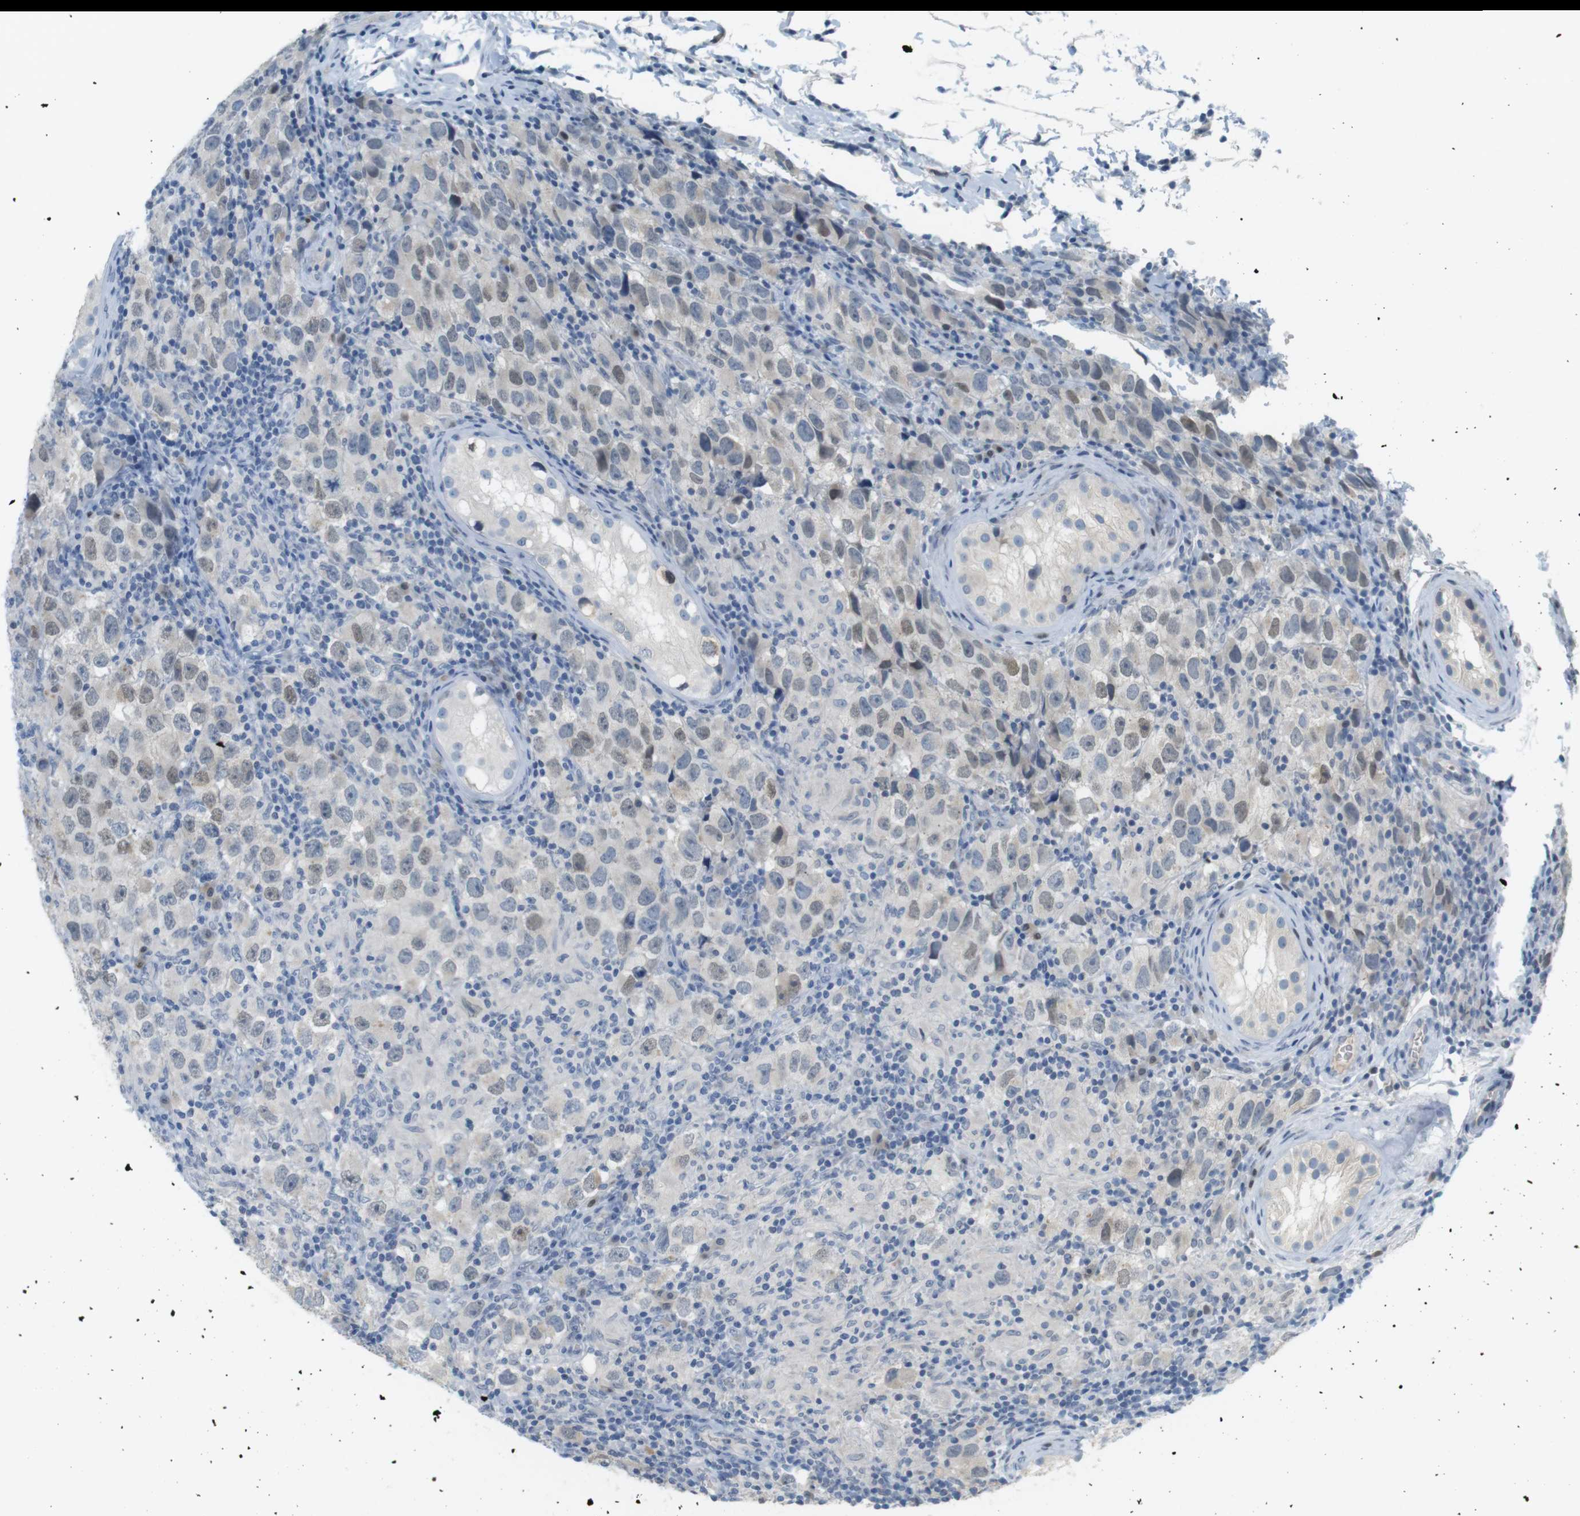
{"staining": {"intensity": "weak", "quantity": "<25%", "location": "nuclear"}, "tissue": "testis cancer", "cell_type": "Tumor cells", "image_type": "cancer", "snomed": [{"axis": "morphology", "description": "Carcinoma, Embryonal, NOS"}, {"axis": "topography", "description": "Testis"}], "caption": "Embryonal carcinoma (testis) stained for a protein using IHC shows no positivity tumor cells.", "gene": "CREB3L2", "patient": {"sex": "male", "age": 21}}